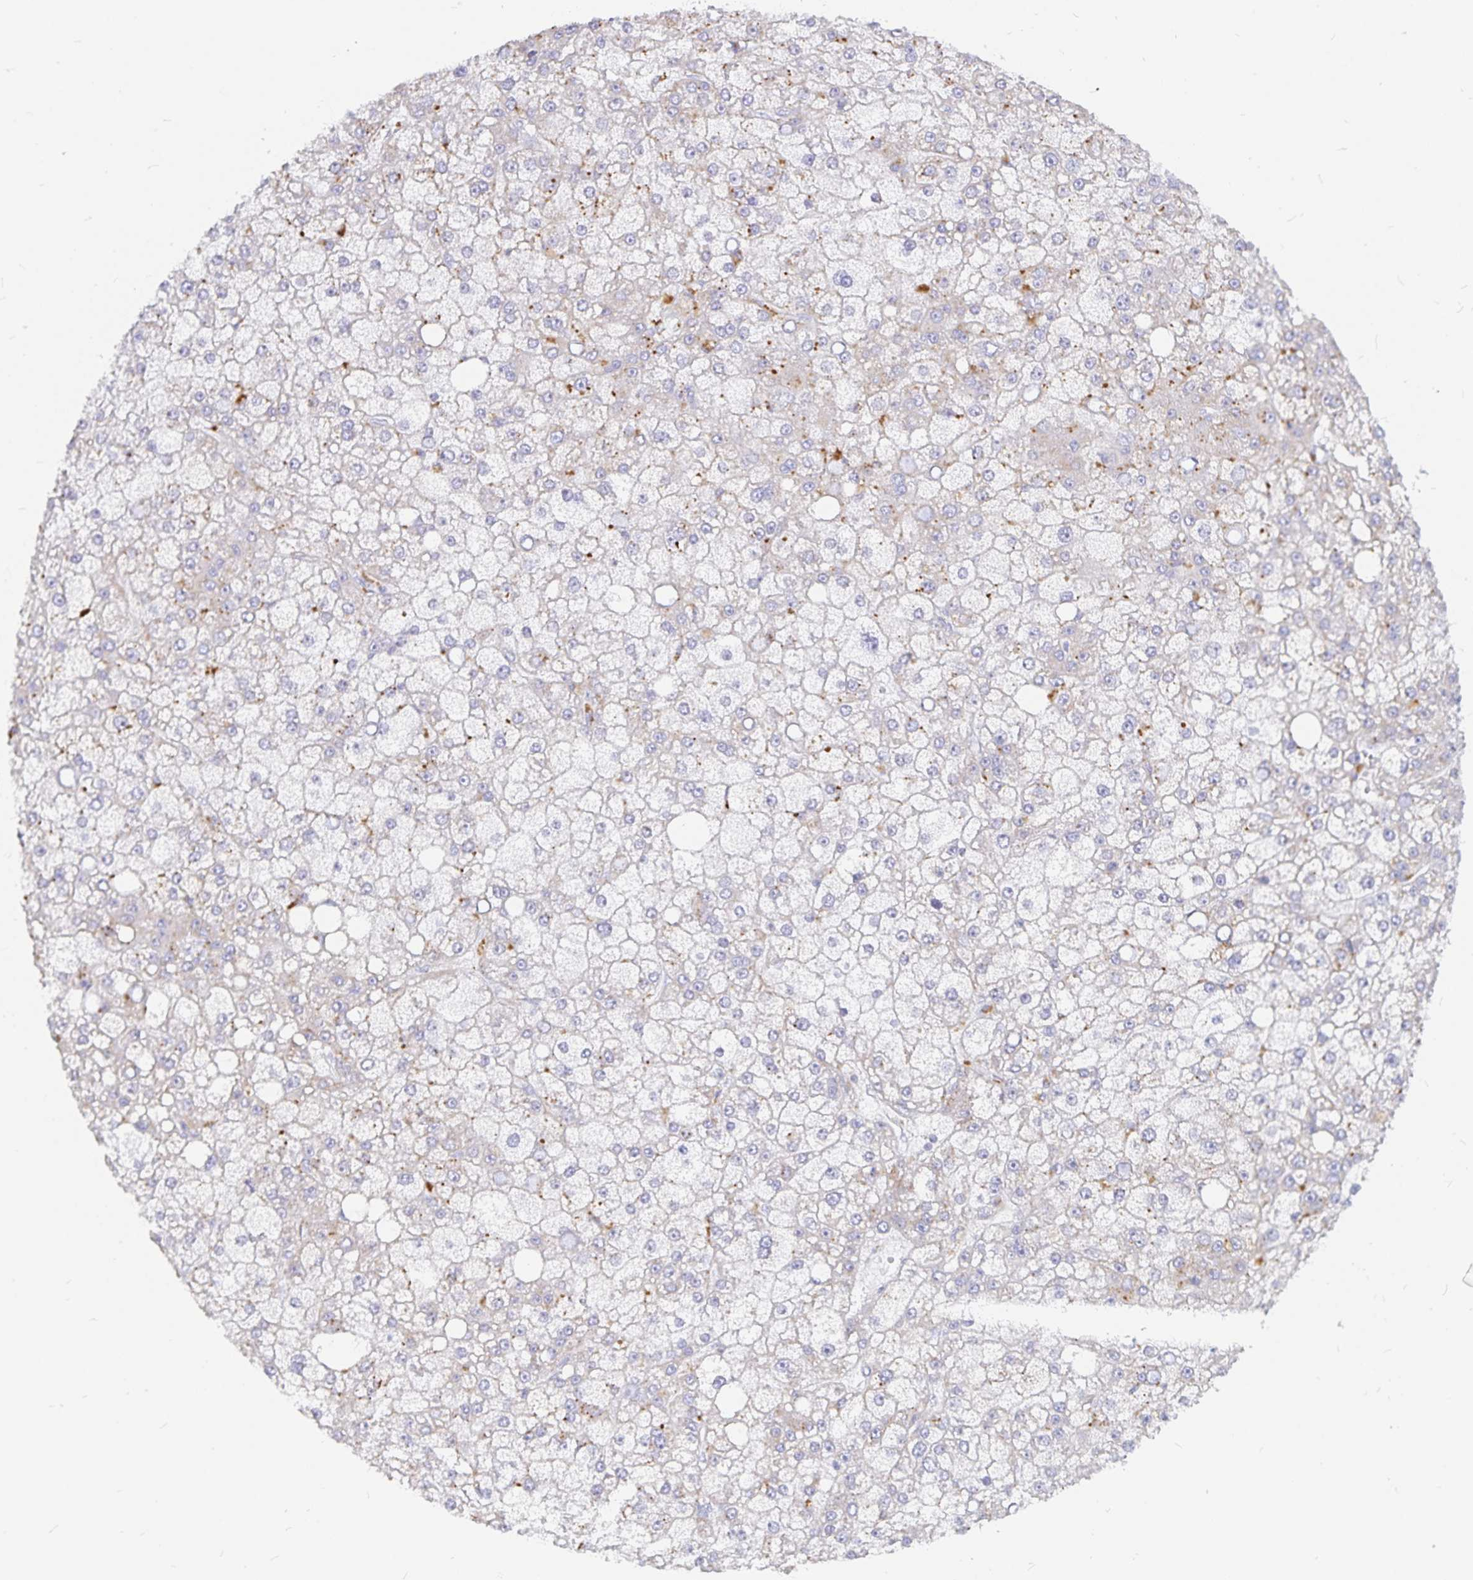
{"staining": {"intensity": "negative", "quantity": "none", "location": "none"}, "tissue": "liver cancer", "cell_type": "Tumor cells", "image_type": "cancer", "snomed": [{"axis": "morphology", "description": "Carcinoma, Hepatocellular, NOS"}, {"axis": "topography", "description": "Liver"}], "caption": "This is a image of IHC staining of liver cancer, which shows no positivity in tumor cells.", "gene": "PKHD1", "patient": {"sex": "male", "age": 67}}